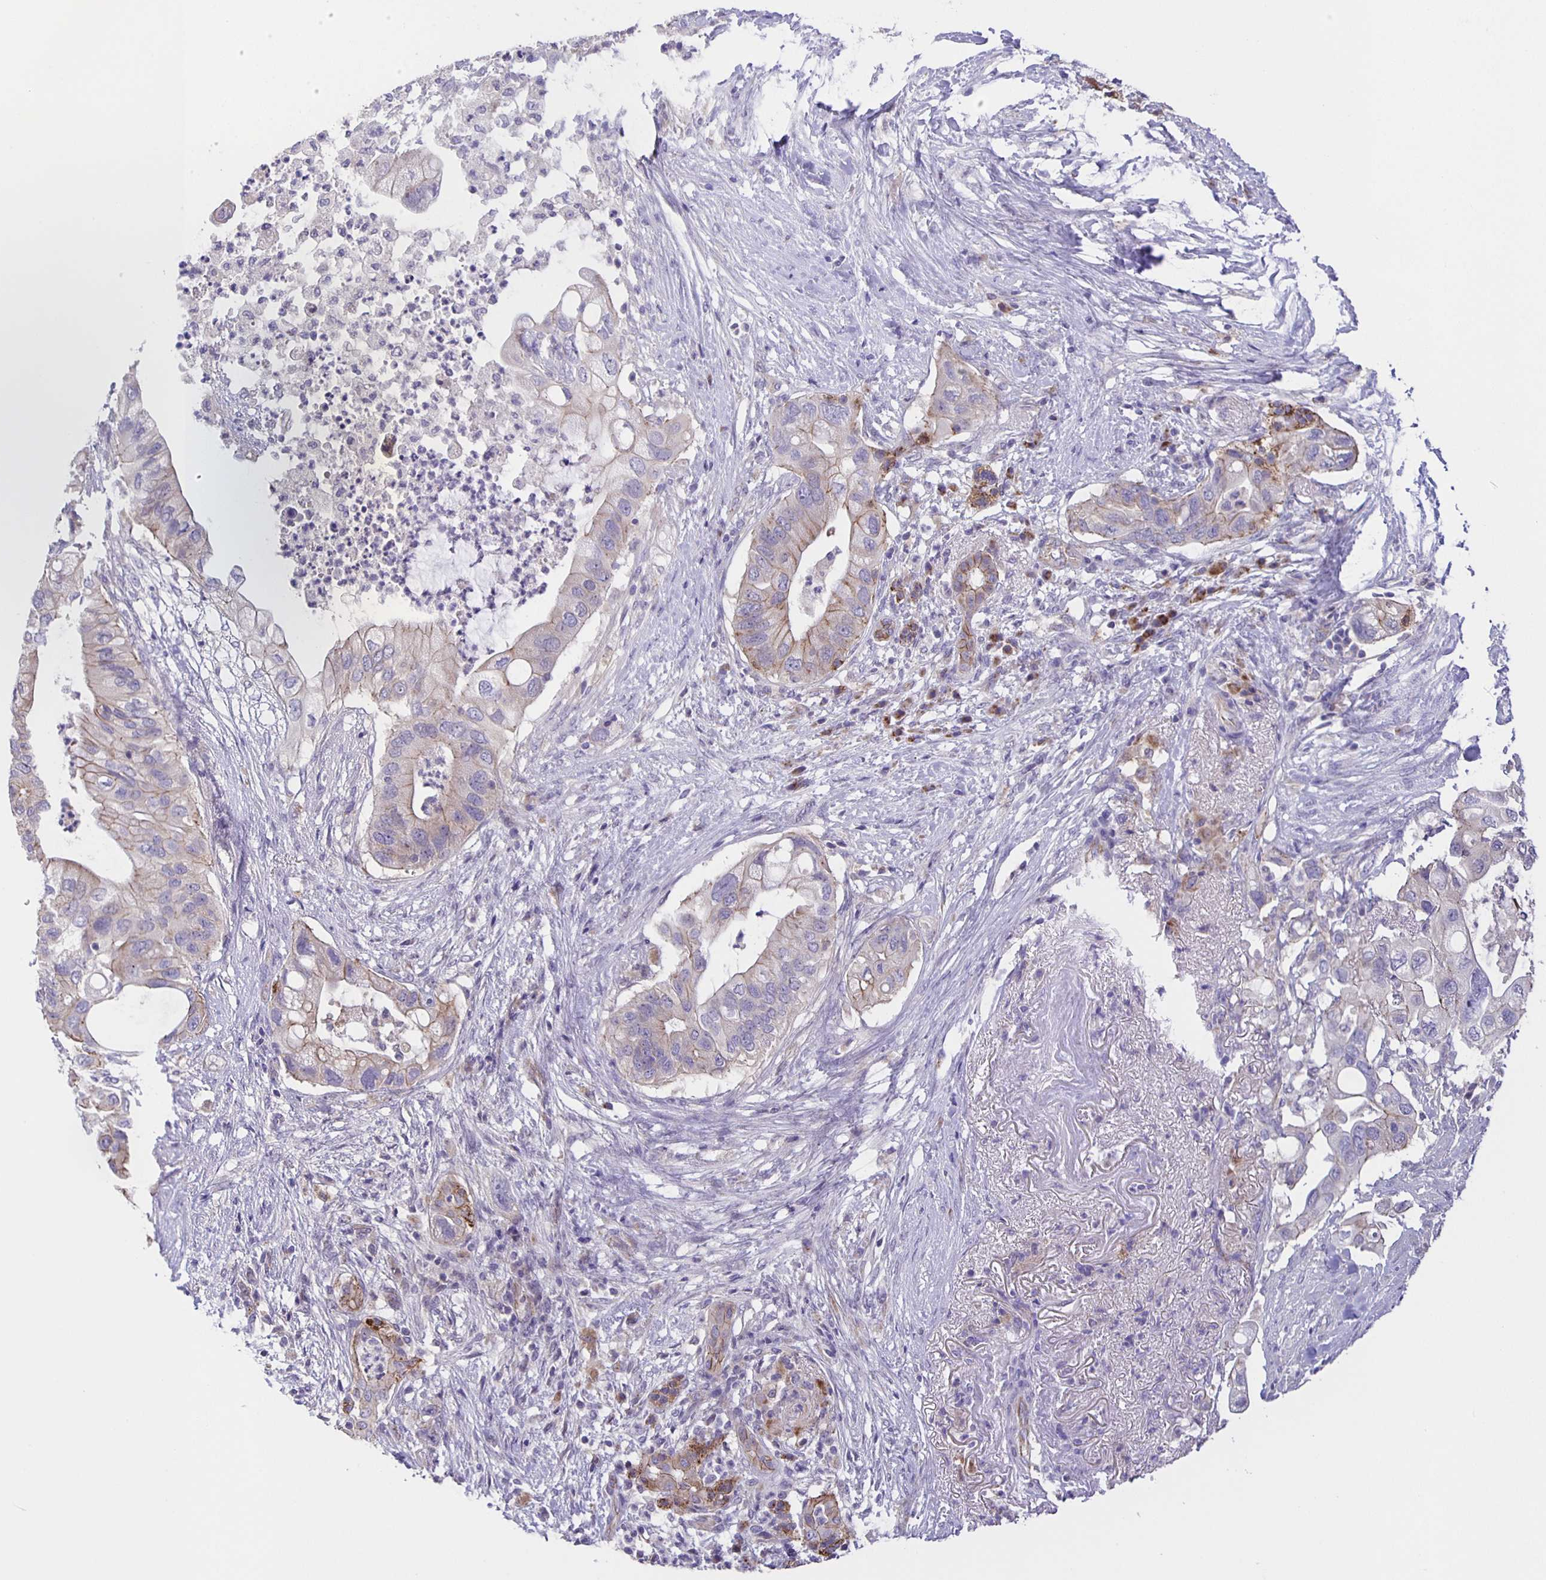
{"staining": {"intensity": "weak", "quantity": "<25%", "location": "cytoplasmic/membranous"}, "tissue": "pancreatic cancer", "cell_type": "Tumor cells", "image_type": "cancer", "snomed": [{"axis": "morphology", "description": "Adenocarcinoma, NOS"}, {"axis": "topography", "description": "Pancreas"}], "caption": "DAB immunohistochemical staining of pancreatic cancer demonstrates no significant positivity in tumor cells.", "gene": "JMJD4", "patient": {"sex": "female", "age": 72}}